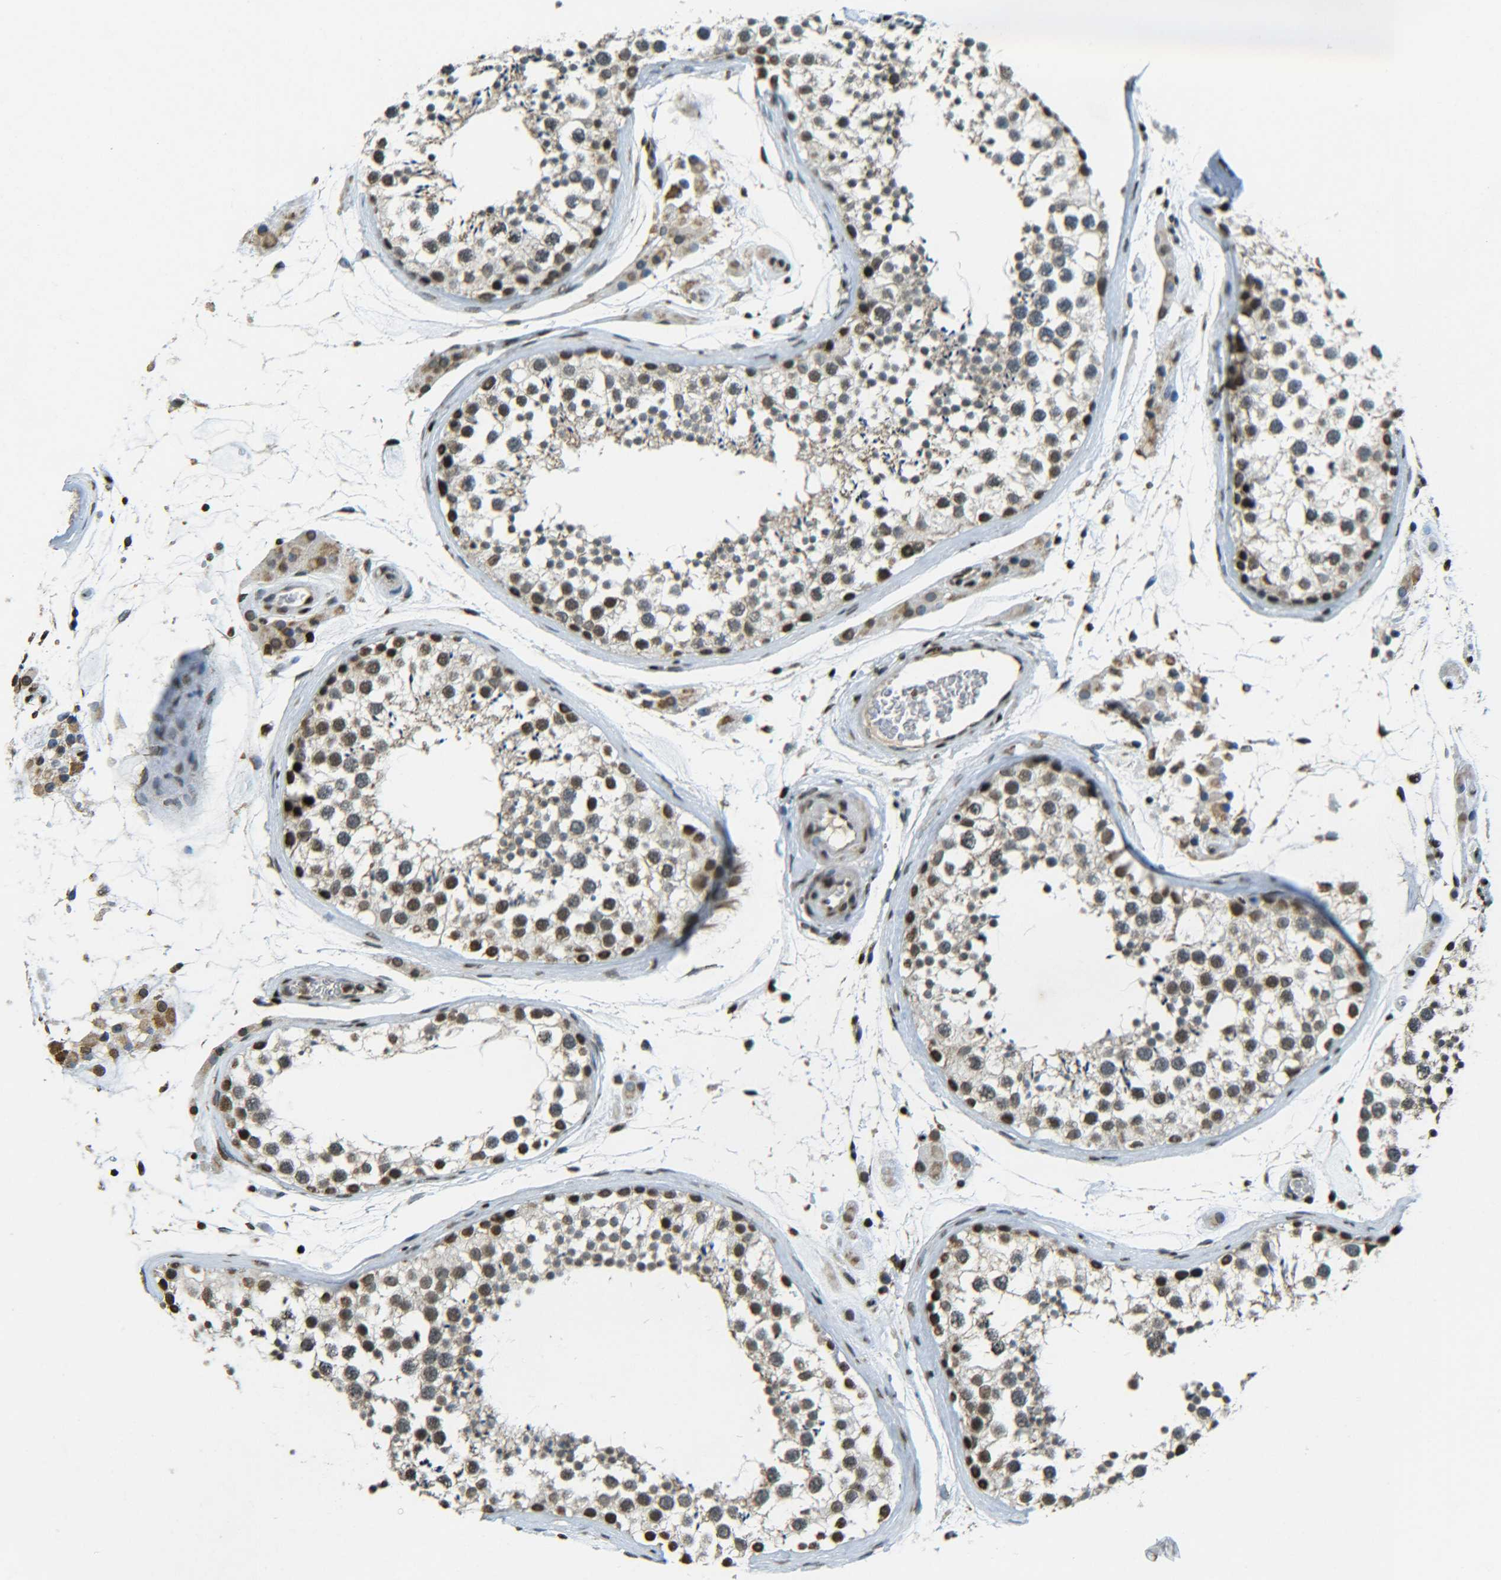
{"staining": {"intensity": "strong", "quantity": "25%-75%", "location": "nuclear"}, "tissue": "testis", "cell_type": "Cells in seminiferous ducts", "image_type": "normal", "snomed": [{"axis": "morphology", "description": "Normal tissue, NOS"}, {"axis": "topography", "description": "Testis"}], "caption": "A histopathology image showing strong nuclear positivity in about 25%-75% of cells in seminiferous ducts in normal testis, as visualized by brown immunohistochemical staining.", "gene": "NEUROG2", "patient": {"sex": "male", "age": 46}}